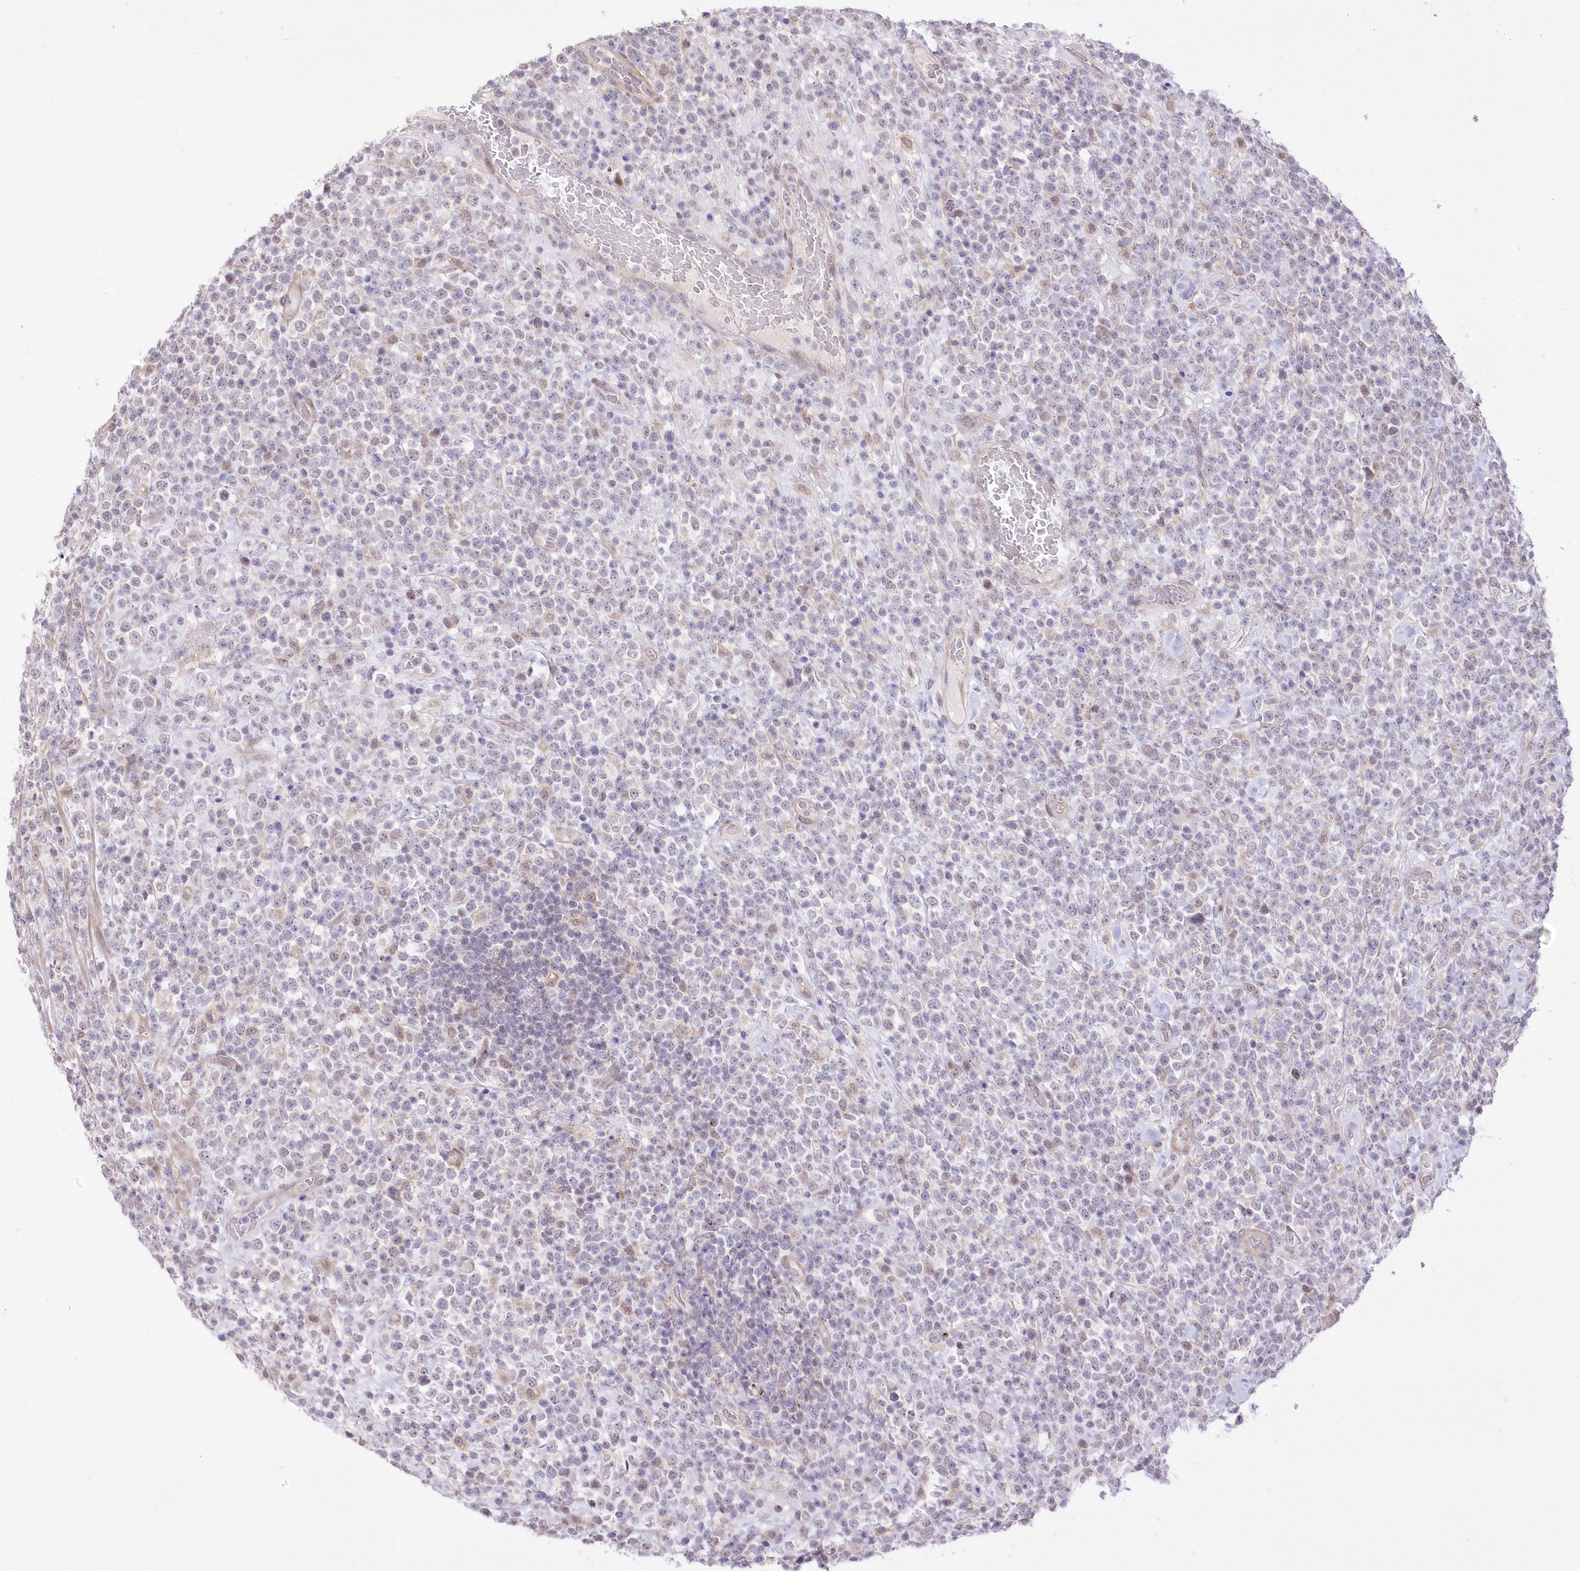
{"staining": {"intensity": "negative", "quantity": "none", "location": "none"}, "tissue": "lymphoma", "cell_type": "Tumor cells", "image_type": "cancer", "snomed": [{"axis": "morphology", "description": "Malignant lymphoma, non-Hodgkin's type, High grade"}, {"axis": "topography", "description": "Colon"}], "caption": "Immunohistochemistry (IHC) micrograph of neoplastic tissue: malignant lymphoma, non-Hodgkin's type (high-grade) stained with DAB reveals no significant protein positivity in tumor cells.", "gene": "FAM241B", "patient": {"sex": "female", "age": 53}}